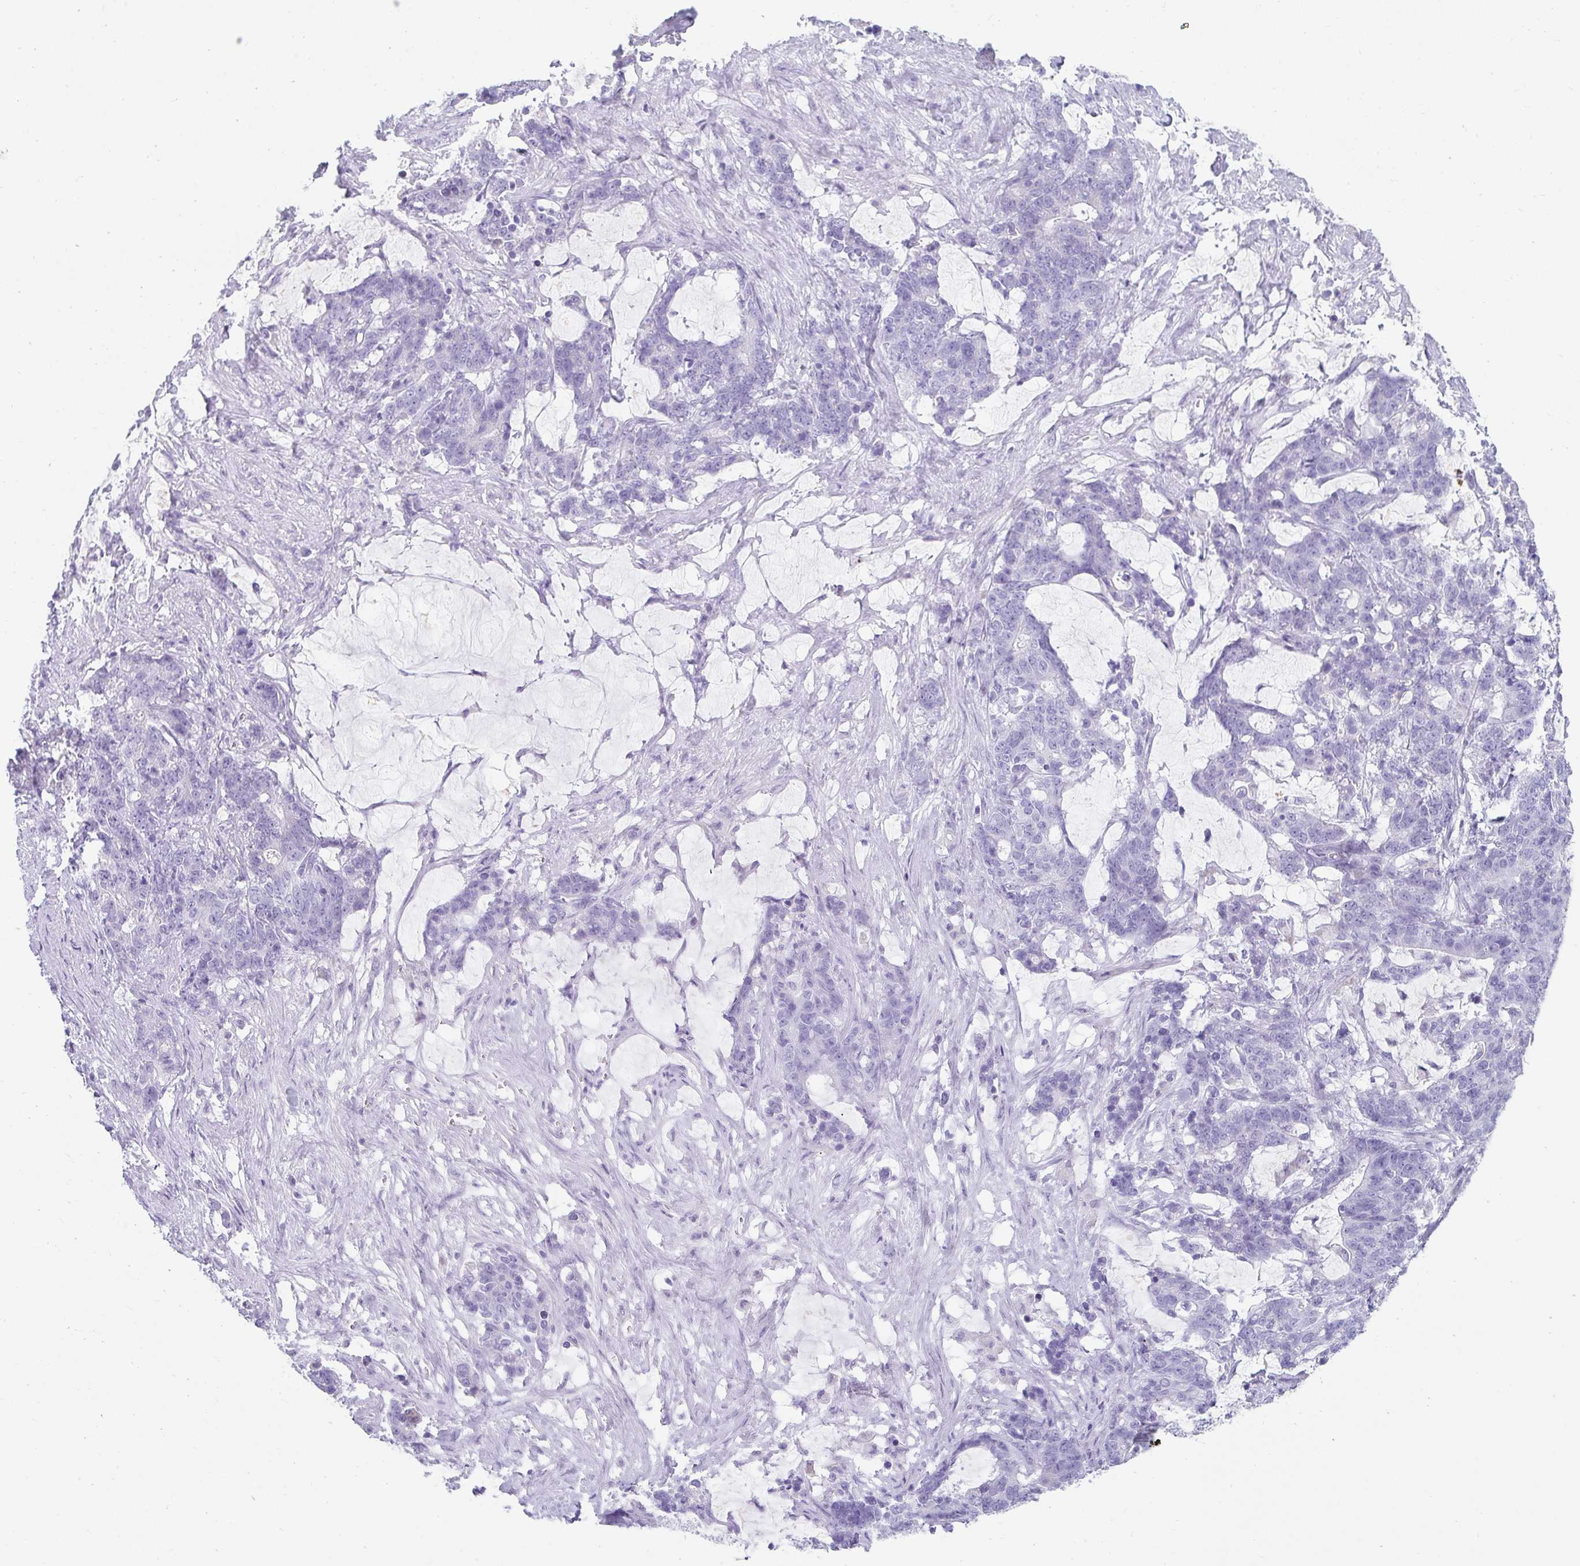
{"staining": {"intensity": "negative", "quantity": "none", "location": "none"}, "tissue": "stomach cancer", "cell_type": "Tumor cells", "image_type": "cancer", "snomed": [{"axis": "morphology", "description": "Normal tissue, NOS"}, {"axis": "morphology", "description": "Adenocarcinoma, NOS"}, {"axis": "topography", "description": "Stomach"}], "caption": "Immunohistochemistry of human stomach adenocarcinoma exhibits no expression in tumor cells.", "gene": "RLF", "patient": {"sex": "female", "age": 64}}